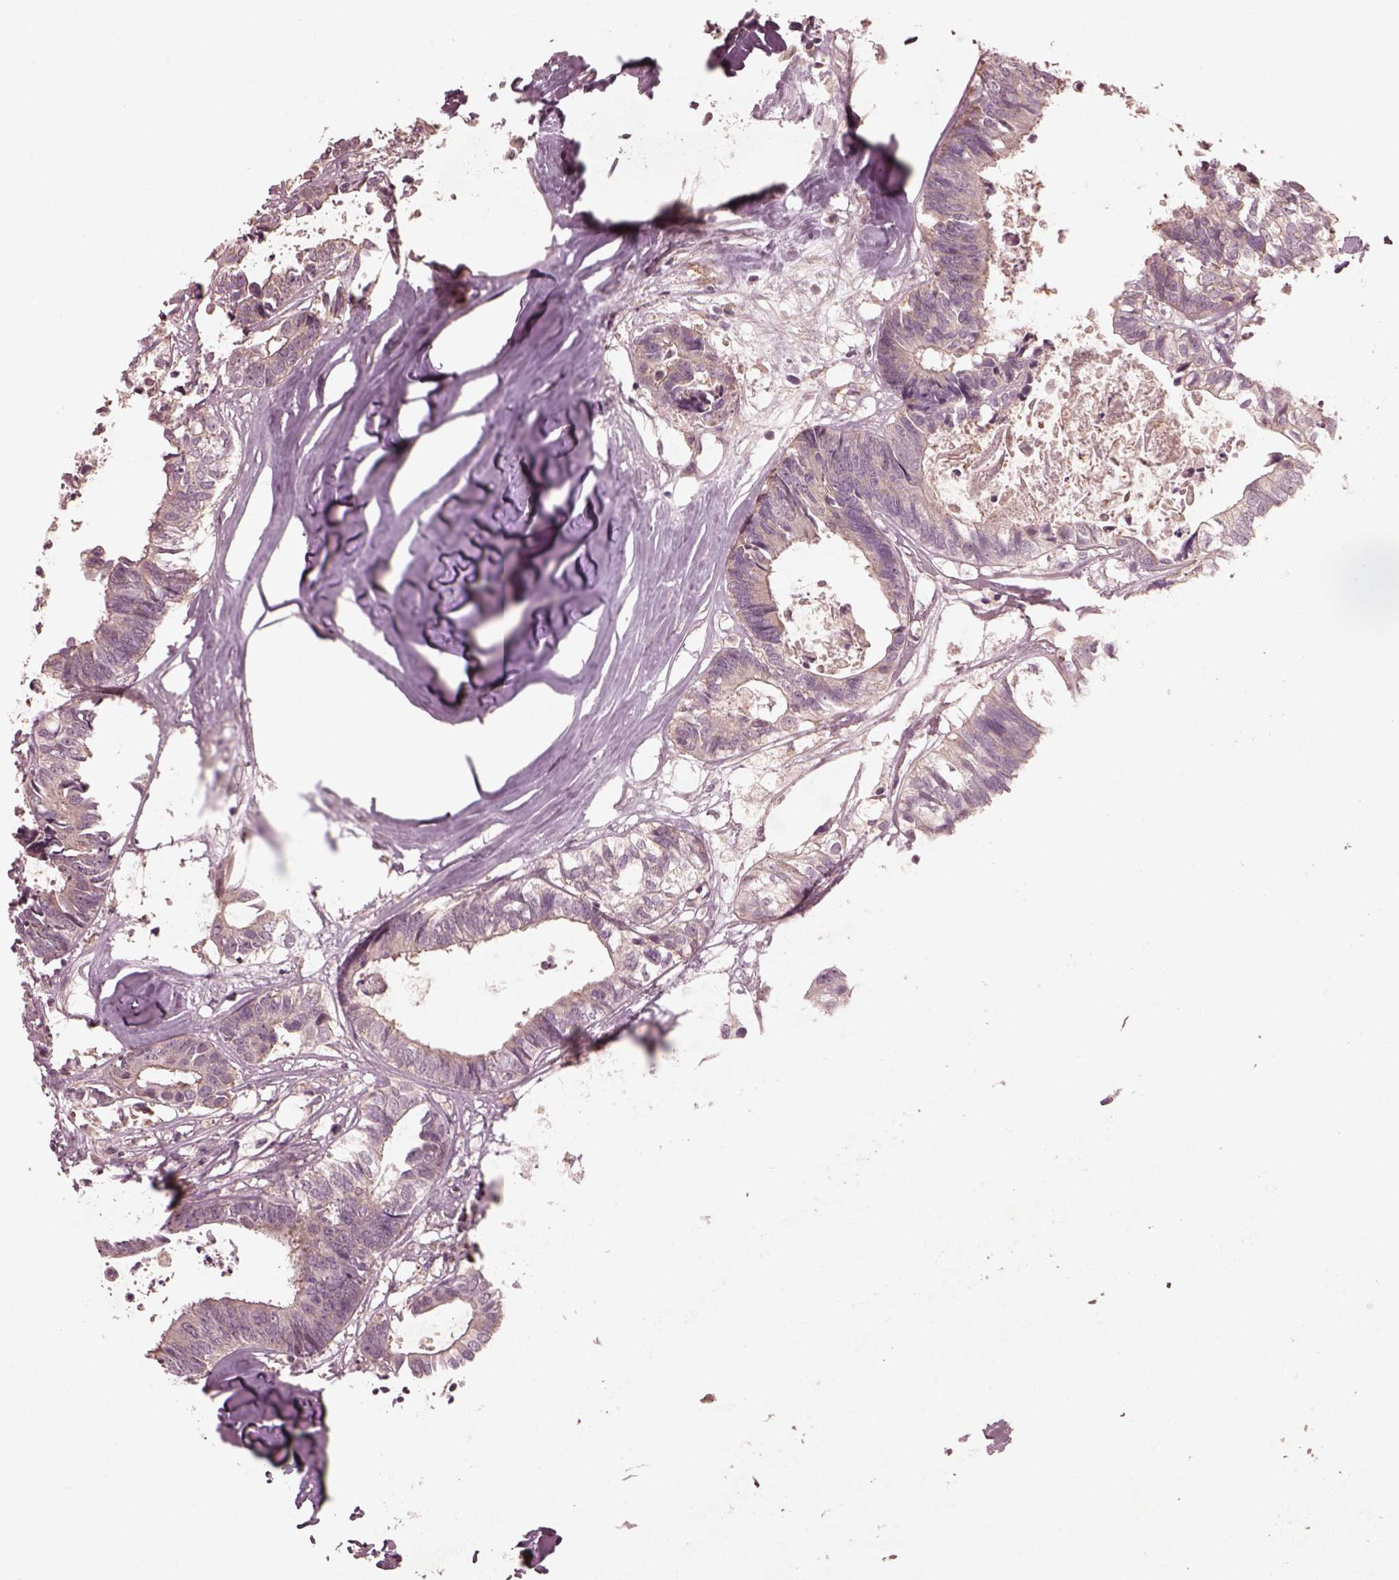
{"staining": {"intensity": "negative", "quantity": "none", "location": "none"}, "tissue": "colorectal cancer", "cell_type": "Tumor cells", "image_type": "cancer", "snomed": [{"axis": "morphology", "description": "Adenocarcinoma, NOS"}, {"axis": "topography", "description": "Colon"}, {"axis": "topography", "description": "Rectum"}], "caption": "Tumor cells show no significant protein staining in colorectal adenocarcinoma.", "gene": "VWA5B1", "patient": {"sex": "male", "age": 57}}